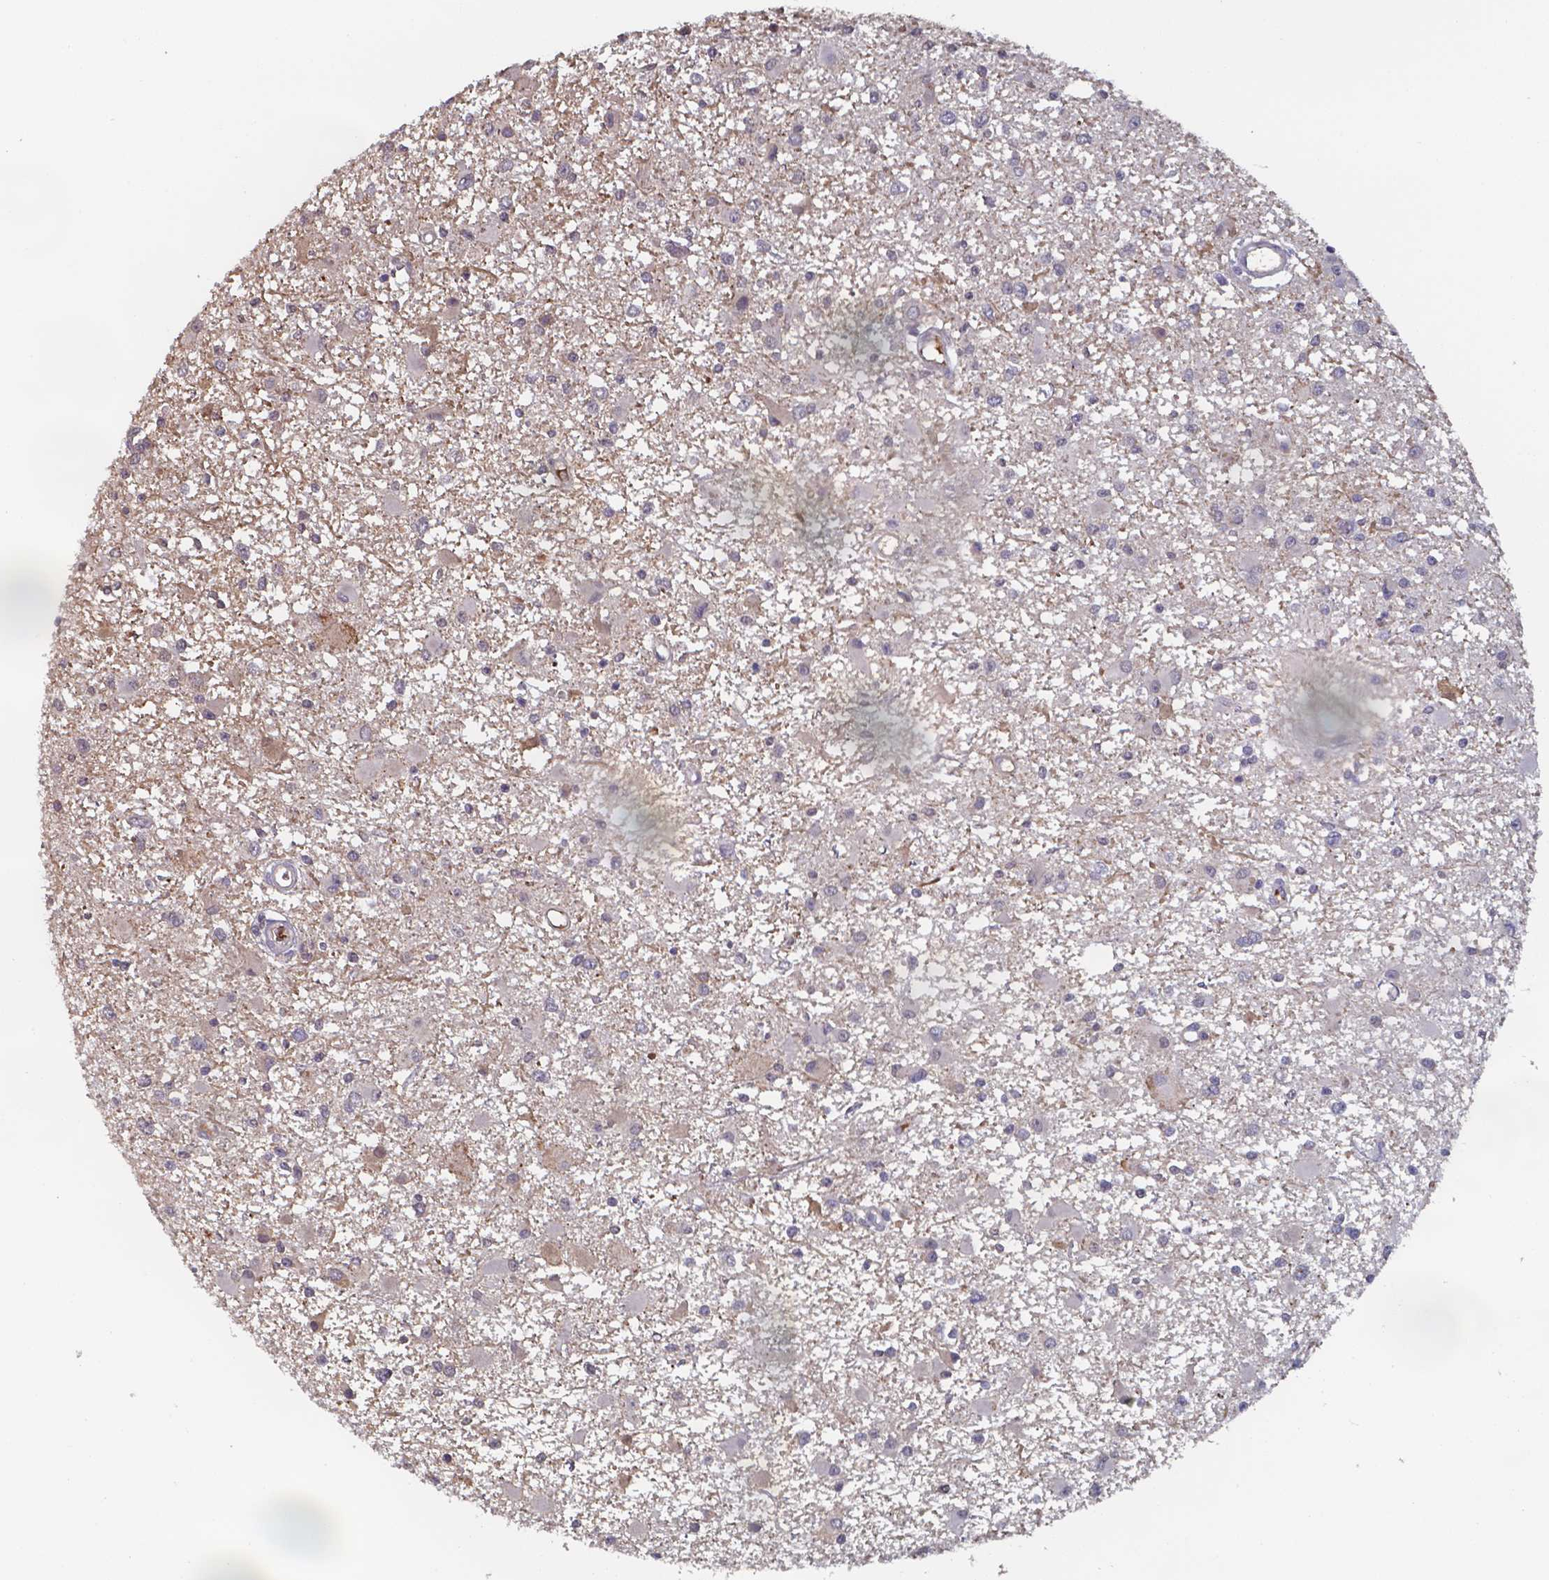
{"staining": {"intensity": "negative", "quantity": "none", "location": "none"}, "tissue": "glioma", "cell_type": "Tumor cells", "image_type": "cancer", "snomed": [{"axis": "morphology", "description": "Glioma, malignant, High grade"}, {"axis": "topography", "description": "Brain"}], "caption": "IHC of human glioma shows no expression in tumor cells. (Brightfield microscopy of DAB (3,3'-diaminobenzidine) IHC at high magnification).", "gene": "BTBD17", "patient": {"sex": "male", "age": 54}}